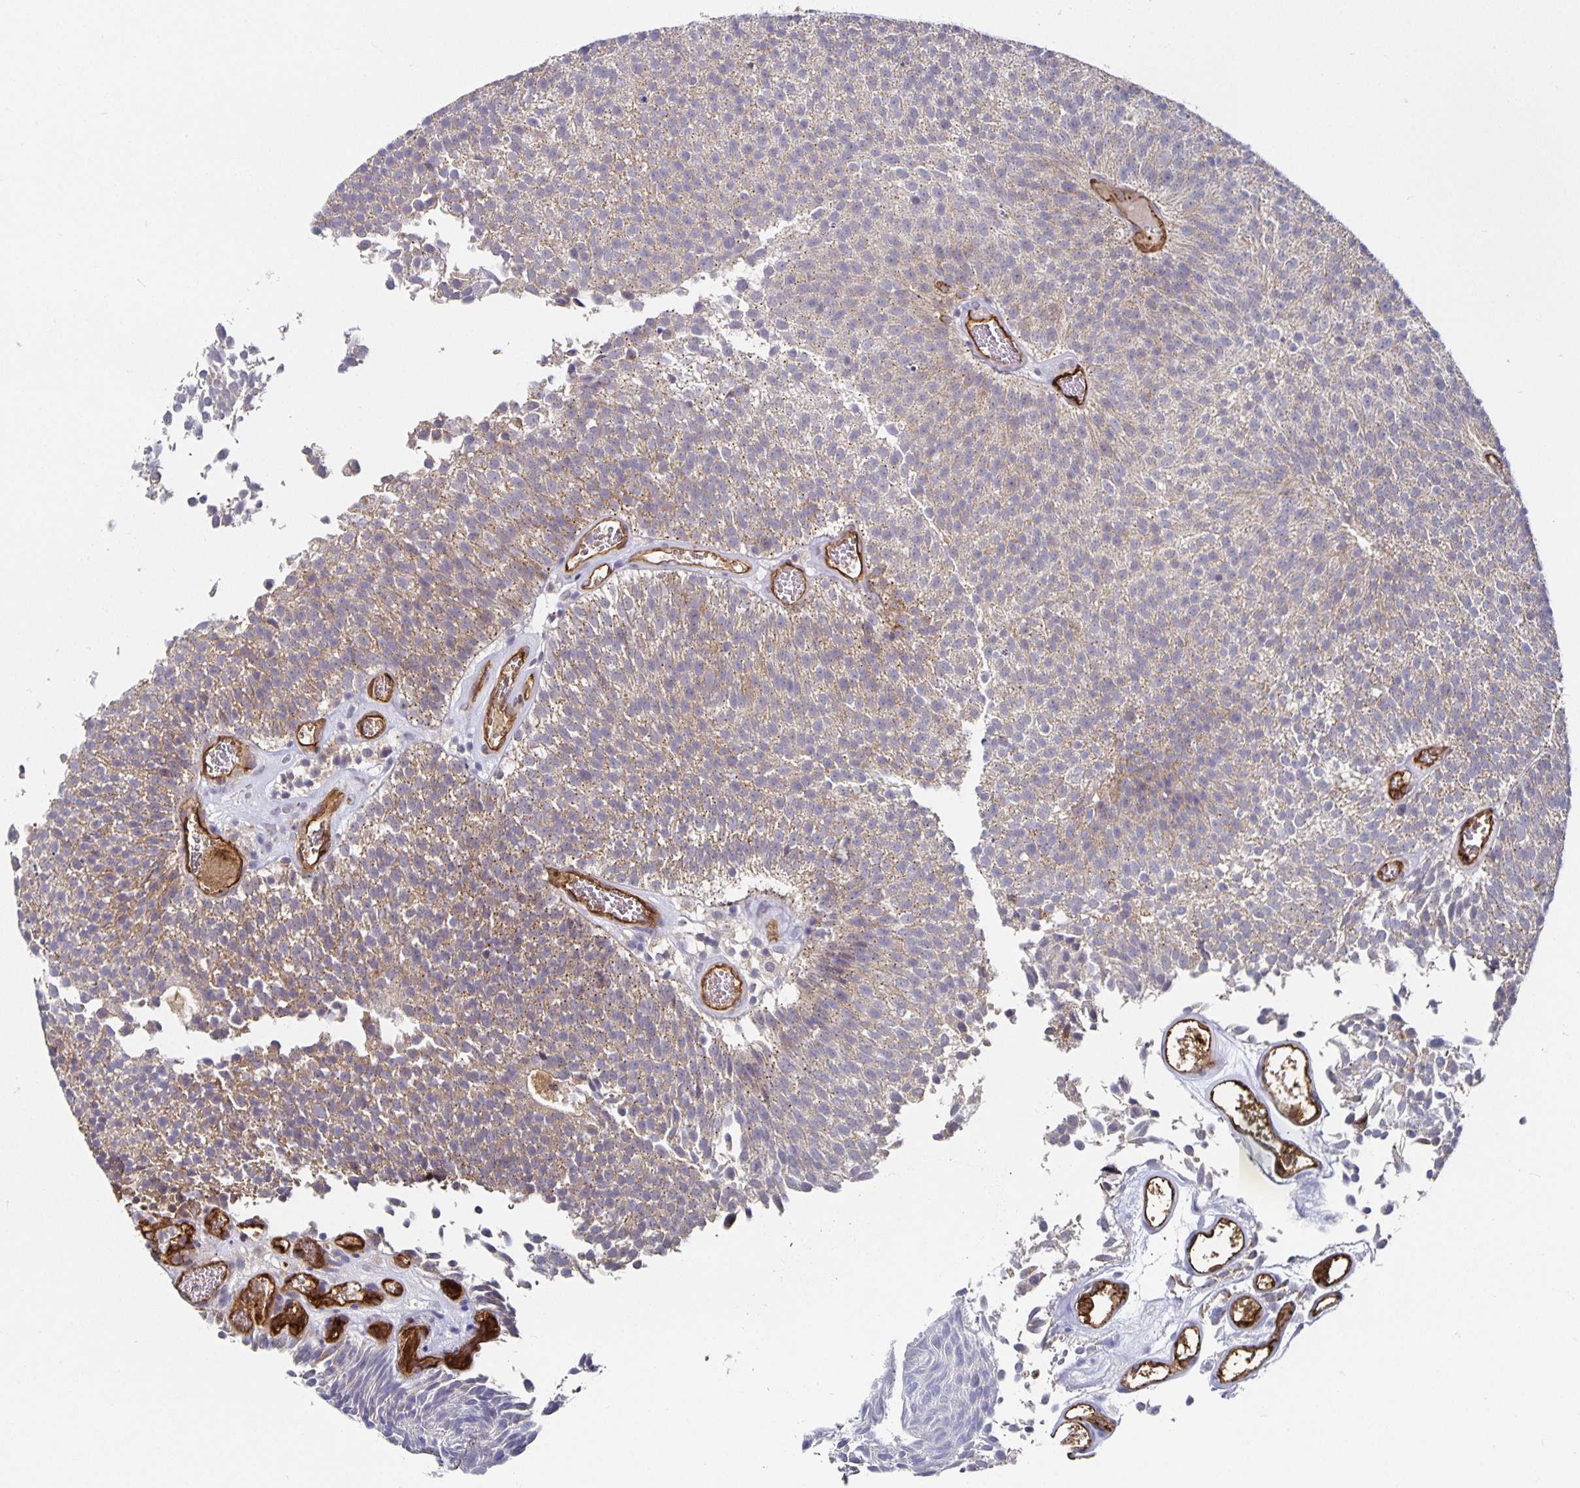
{"staining": {"intensity": "weak", "quantity": "25%-75%", "location": "cytoplasmic/membranous"}, "tissue": "urothelial cancer", "cell_type": "Tumor cells", "image_type": "cancer", "snomed": [{"axis": "morphology", "description": "Urothelial carcinoma, Low grade"}, {"axis": "topography", "description": "Urinary bladder"}], "caption": "IHC of low-grade urothelial carcinoma displays low levels of weak cytoplasmic/membranous expression in approximately 25%-75% of tumor cells.", "gene": "PODXL", "patient": {"sex": "female", "age": 79}}